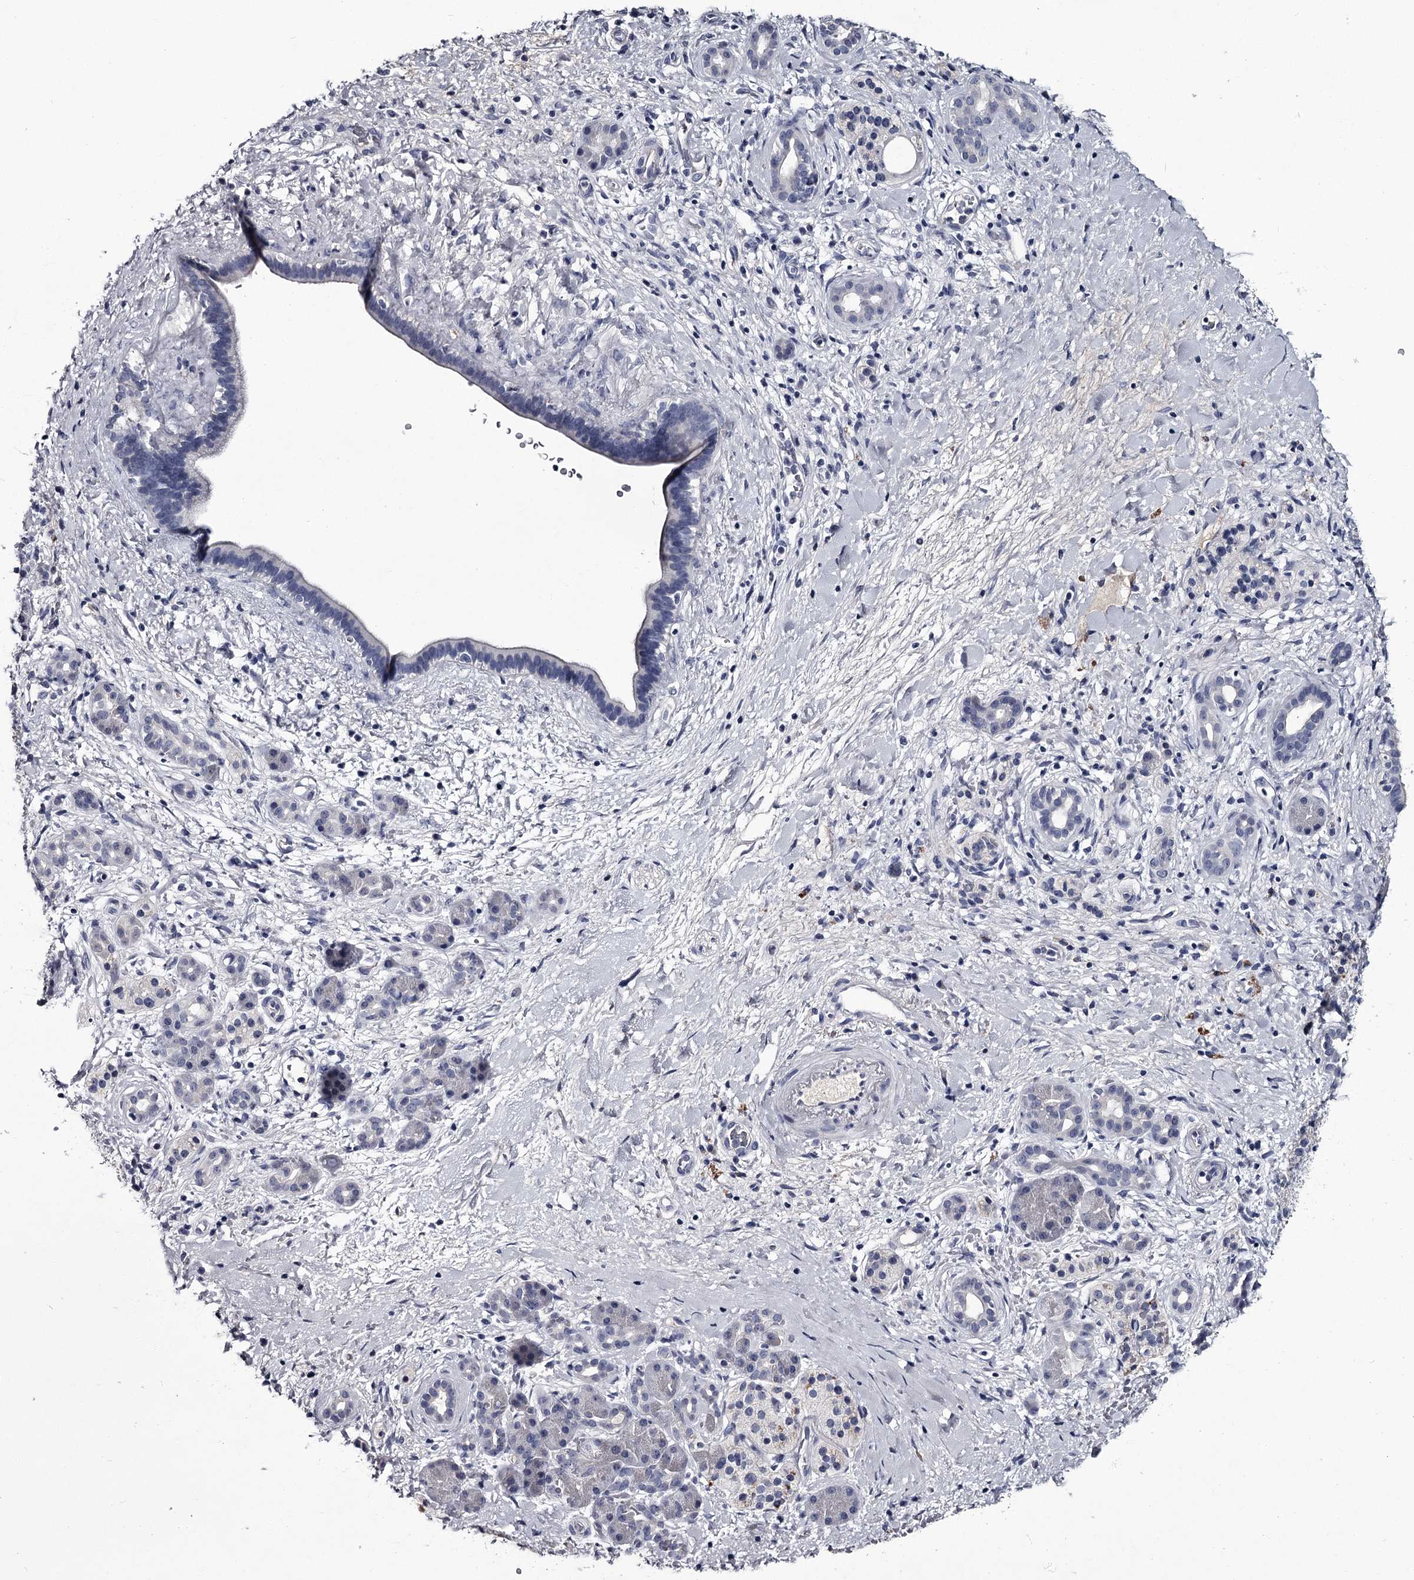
{"staining": {"intensity": "negative", "quantity": "none", "location": "none"}, "tissue": "pancreatic cancer", "cell_type": "Tumor cells", "image_type": "cancer", "snomed": [{"axis": "morphology", "description": "Normal tissue, NOS"}, {"axis": "morphology", "description": "Adenocarcinoma, NOS"}, {"axis": "topography", "description": "Pancreas"}, {"axis": "topography", "description": "Peripheral nerve tissue"}], "caption": "Tumor cells show no significant expression in pancreatic cancer (adenocarcinoma). The staining is performed using DAB (3,3'-diaminobenzidine) brown chromogen with nuclei counter-stained in using hematoxylin.", "gene": "DAO", "patient": {"sex": "female", "age": 77}}